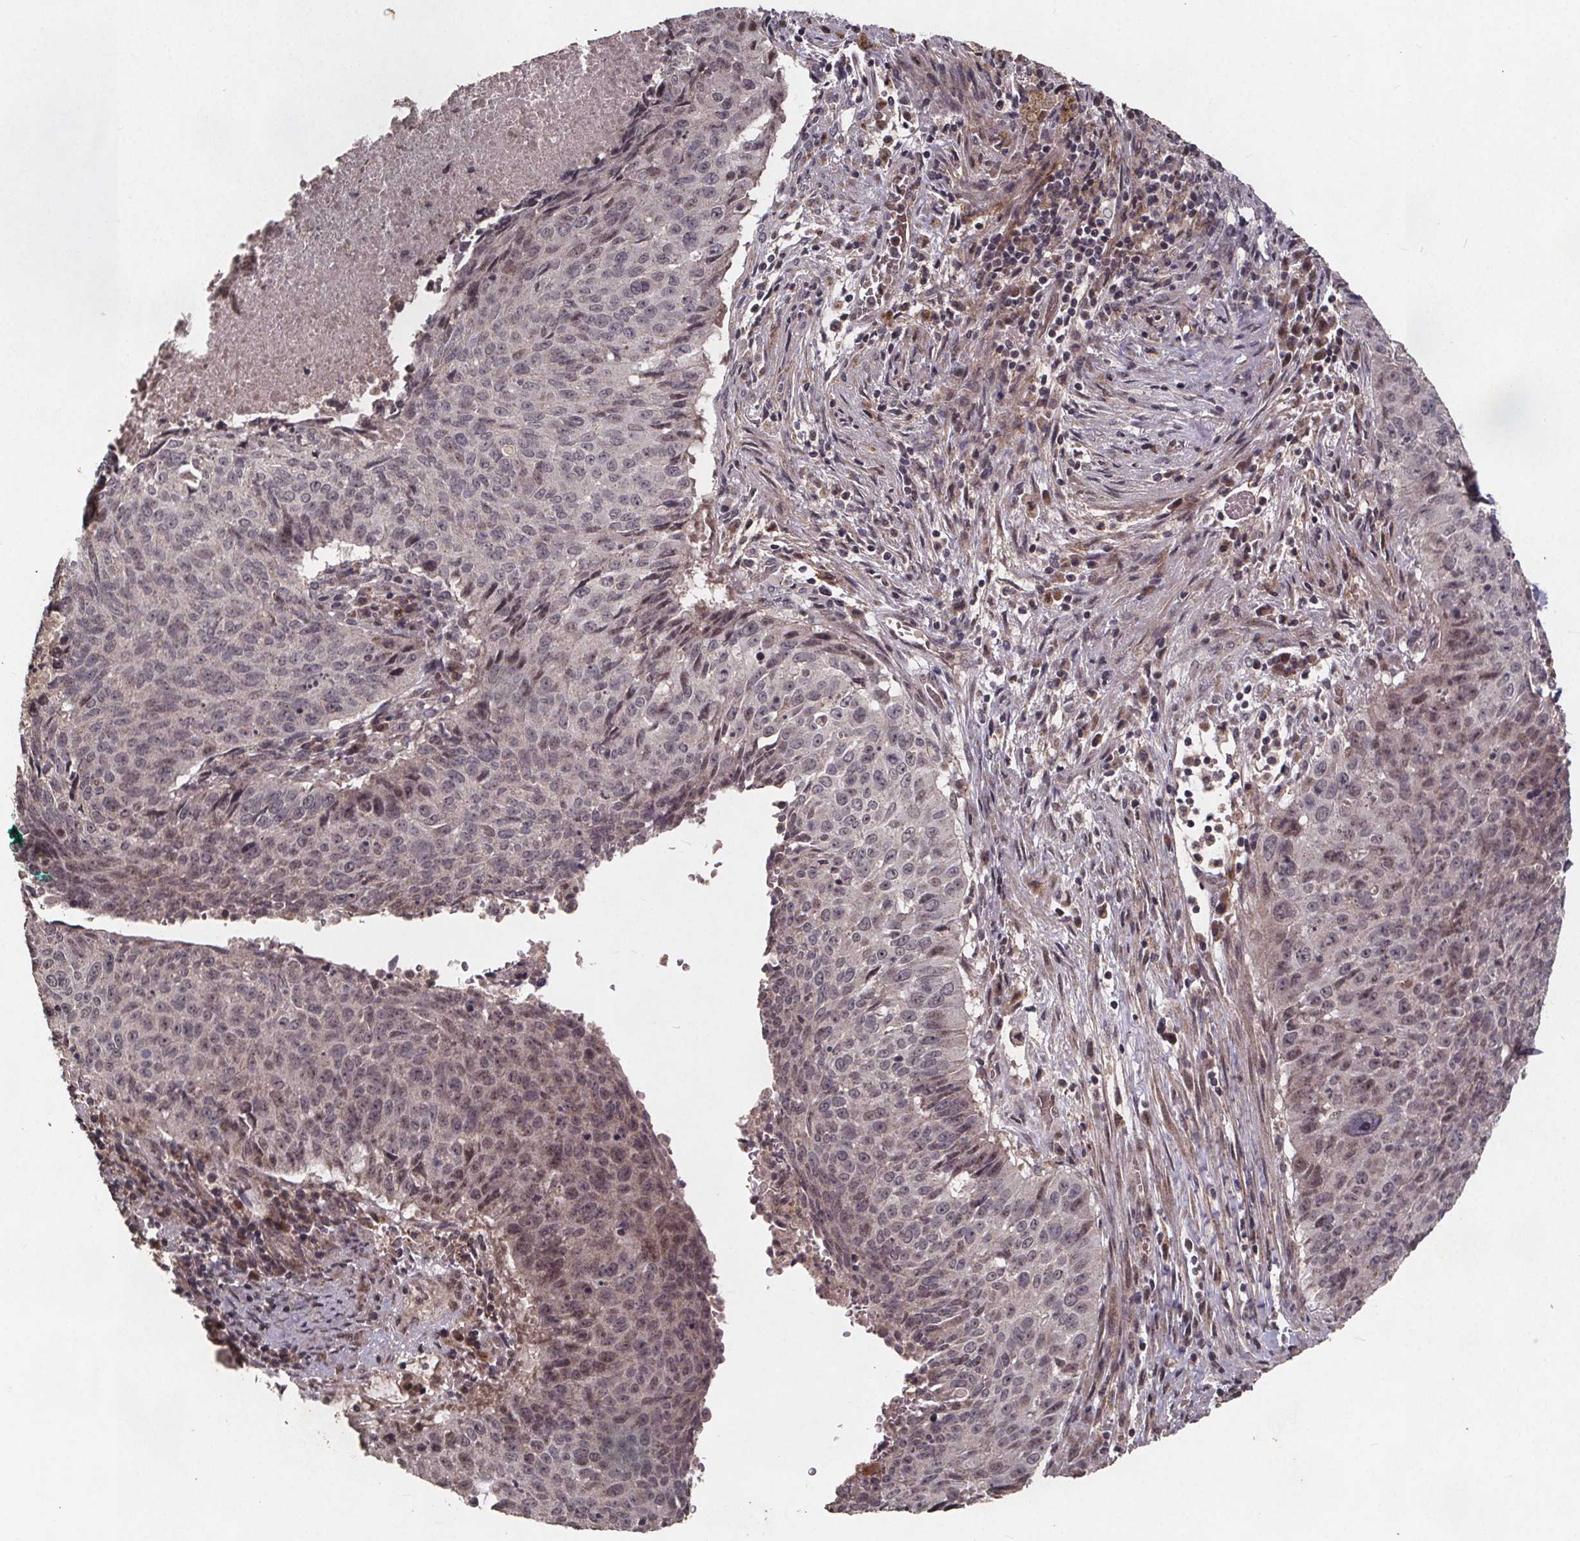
{"staining": {"intensity": "weak", "quantity": "<25%", "location": "nuclear"}, "tissue": "lung cancer", "cell_type": "Tumor cells", "image_type": "cancer", "snomed": [{"axis": "morphology", "description": "Normal tissue, NOS"}, {"axis": "morphology", "description": "Squamous cell carcinoma, NOS"}, {"axis": "topography", "description": "Bronchus"}, {"axis": "topography", "description": "Lung"}], "caption": "DAB immunohistochemical staining of human lung cancer reveals no significant expression in tumor cells.", "gene": "GPX3", "patient": {"sex": "male", "age": 64}}